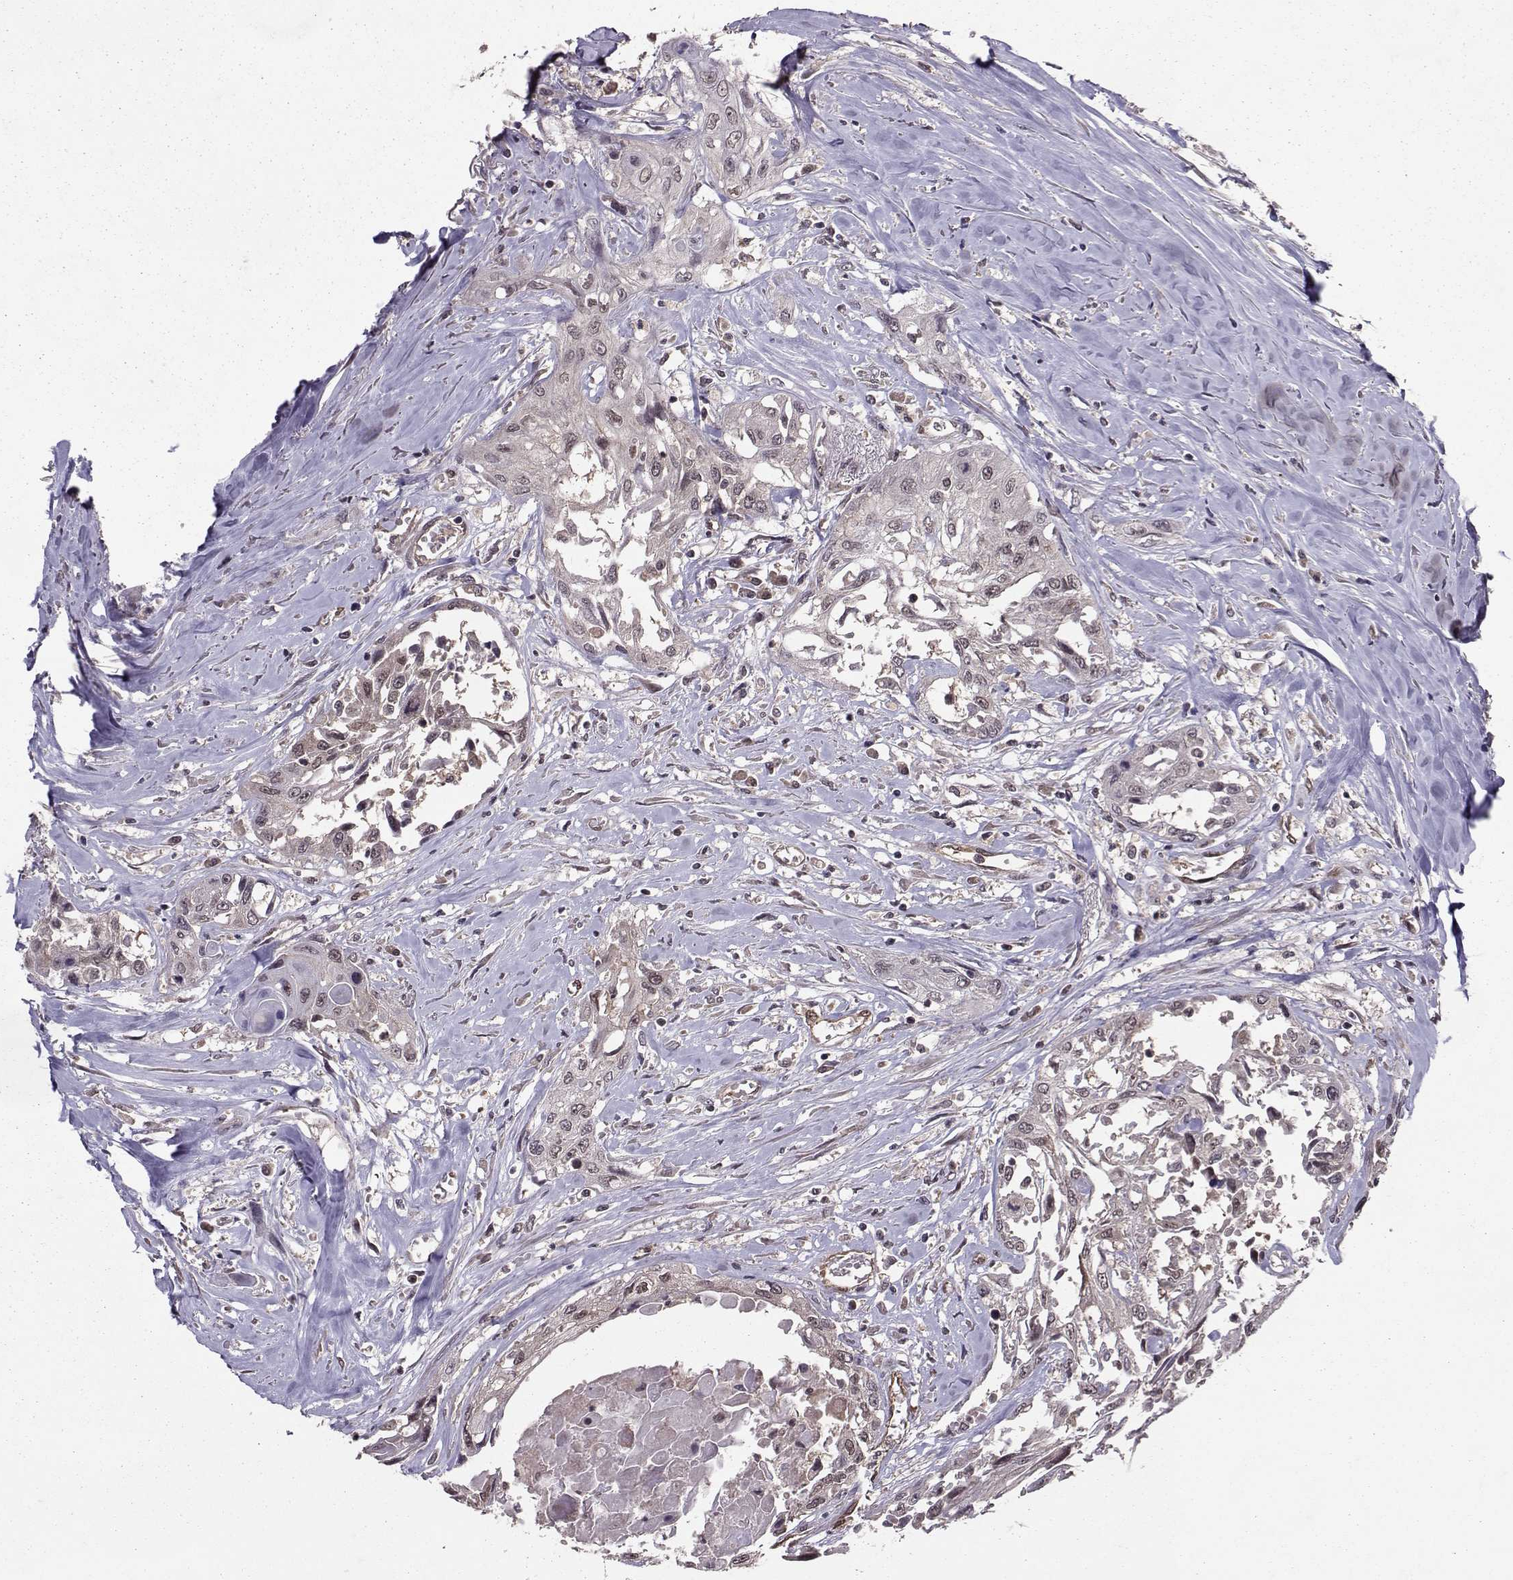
{"staining": {"intensity": "negative", "quantity": "none", "location": "none"}, "tissue": "head and neck cancer", "cell_type": "Tumor cells", "image_type": "cancer", "snomed": [{"axis": "morphology", "description": "Normal tissue, NOS"}, {"axis": "morphology", "description": "Squamous cell carcinoma, NOS"}, {"axis": "topography", "description": "Oral tissue"}, {"axis": "topography", "description": "Peripheral nerve tissue"}, {"axis": "topography", "description": "Head-Neck"}], "caption": "Human head and neck cancer (squamous cell carcinoma) stained for a protein using immunohistochemistry (IHC) displays no expression in tumor cells.", "gene": "PPP2R2A", "patient": {"sex": "female", "age": 59}}